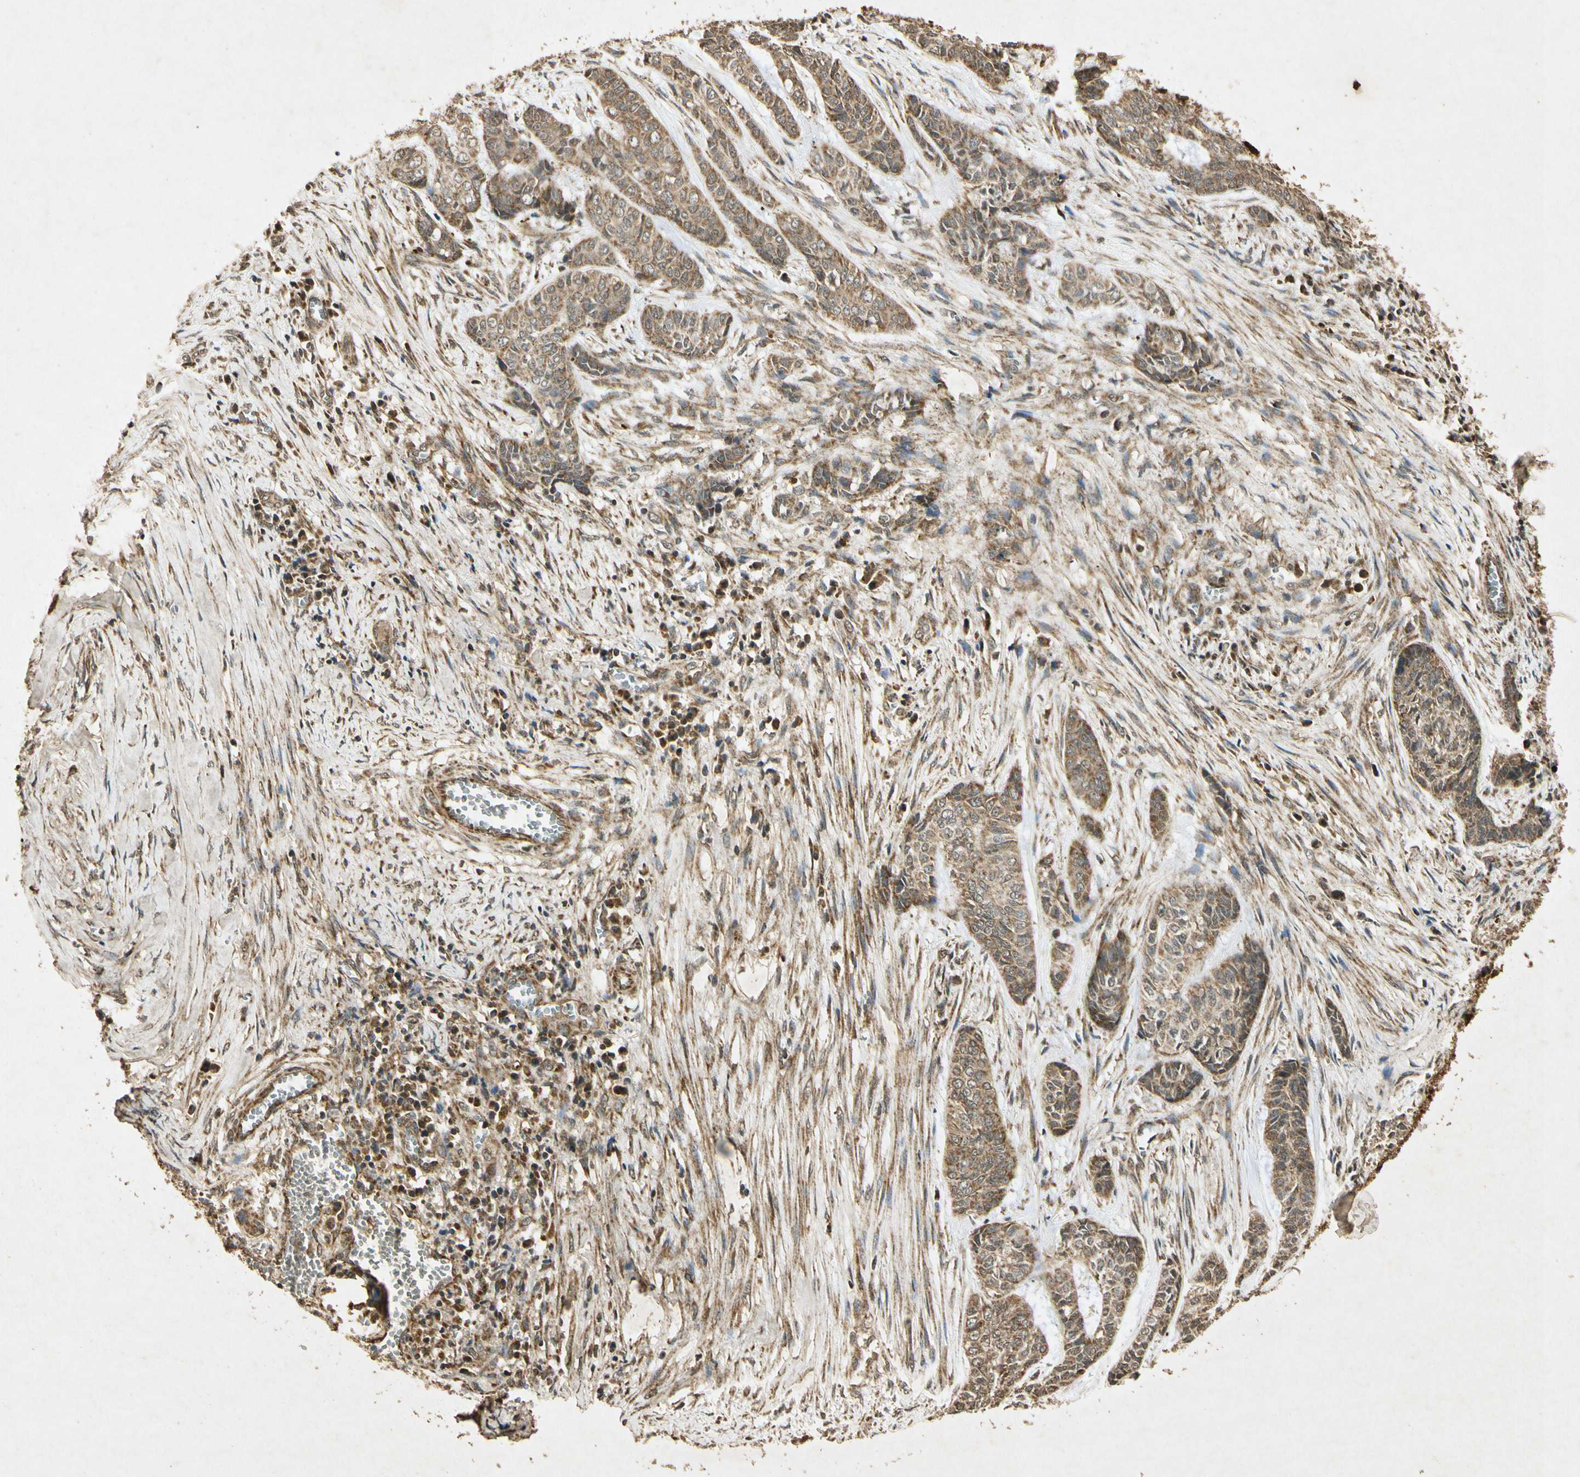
{"staining": {"intensity": "weak", "quantity": ">75%", "location": "cytoplasmic/membranous"}, "tissue": "skin cancer", "cell_type": "Tumor cells", "image_type": "cancer", "snomed": [{"axis": "morphology", "description": "Basal cell carcinoma"}, {"axis": "topography", "description": "Skin"}], "caption": "Weak cytoplasmic/membranous protein expression is present in about >75% of tumor cells in skin cancer. The staining is performed using DAB (3,3'-diaminobenzidine) brown chromogen to label protein expression. The nuclei are counter-stained blue using hematoxylin.", "gene": "PRDX3", "patient": {"sex": "female", "age": 64}}